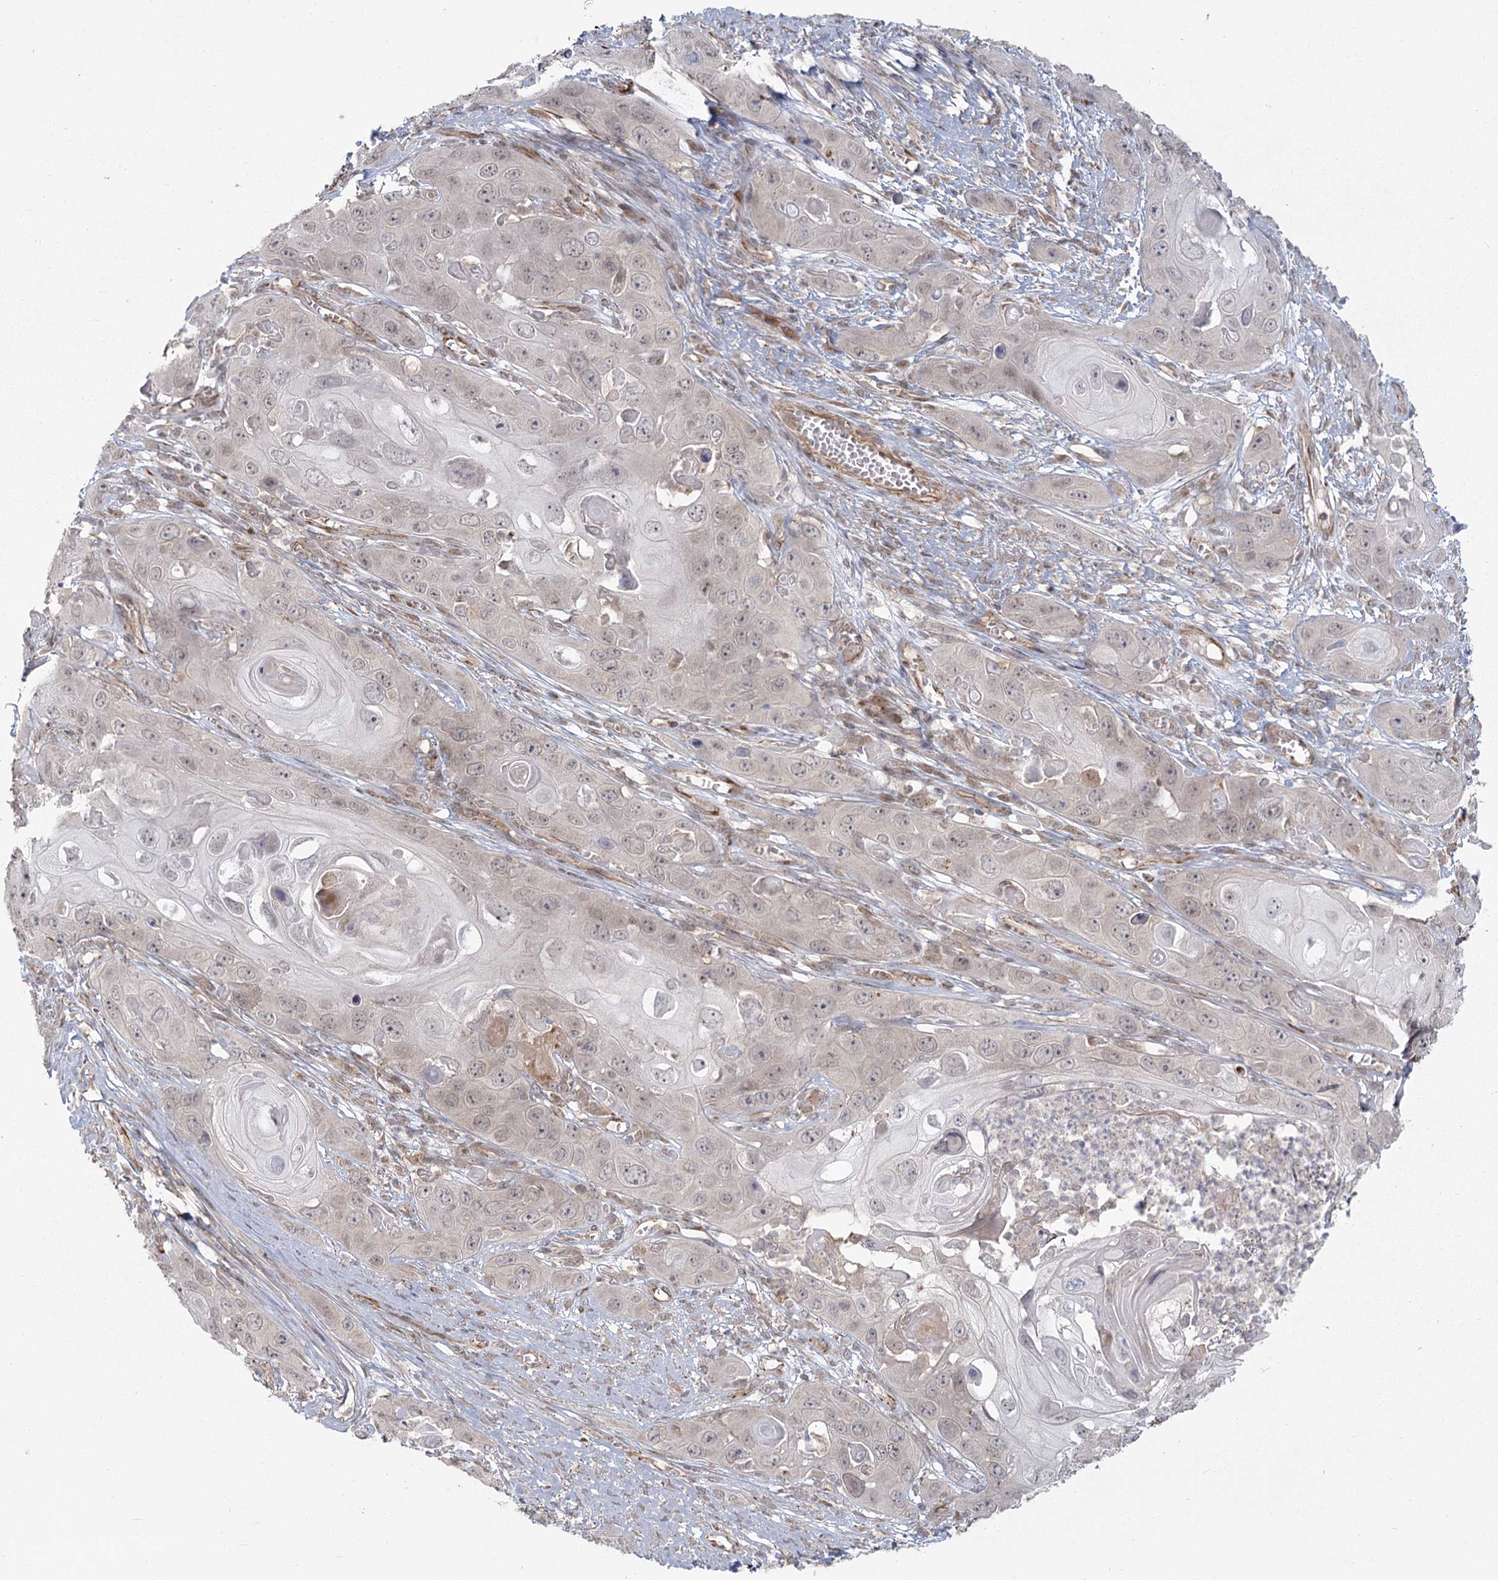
{"staining": {"intensity": "negative", "quantity": "none", "location": "none"}, "tissue": "skin cancer", "cell_type": "Tumor cells", "image_type": "cancer", "snomed": [{"axis": "morphology", "description": "Squamous cell carcinoma, NOS"}, {"axis": "topography", "description": "Skin"}], "caption": "The immunohistochemistry (IHC) micrograph has no significant expression in tumor cells of skin cancer tissue.", "gene": "AP2M1", "patient": {"sex": "male", "age": 55}}